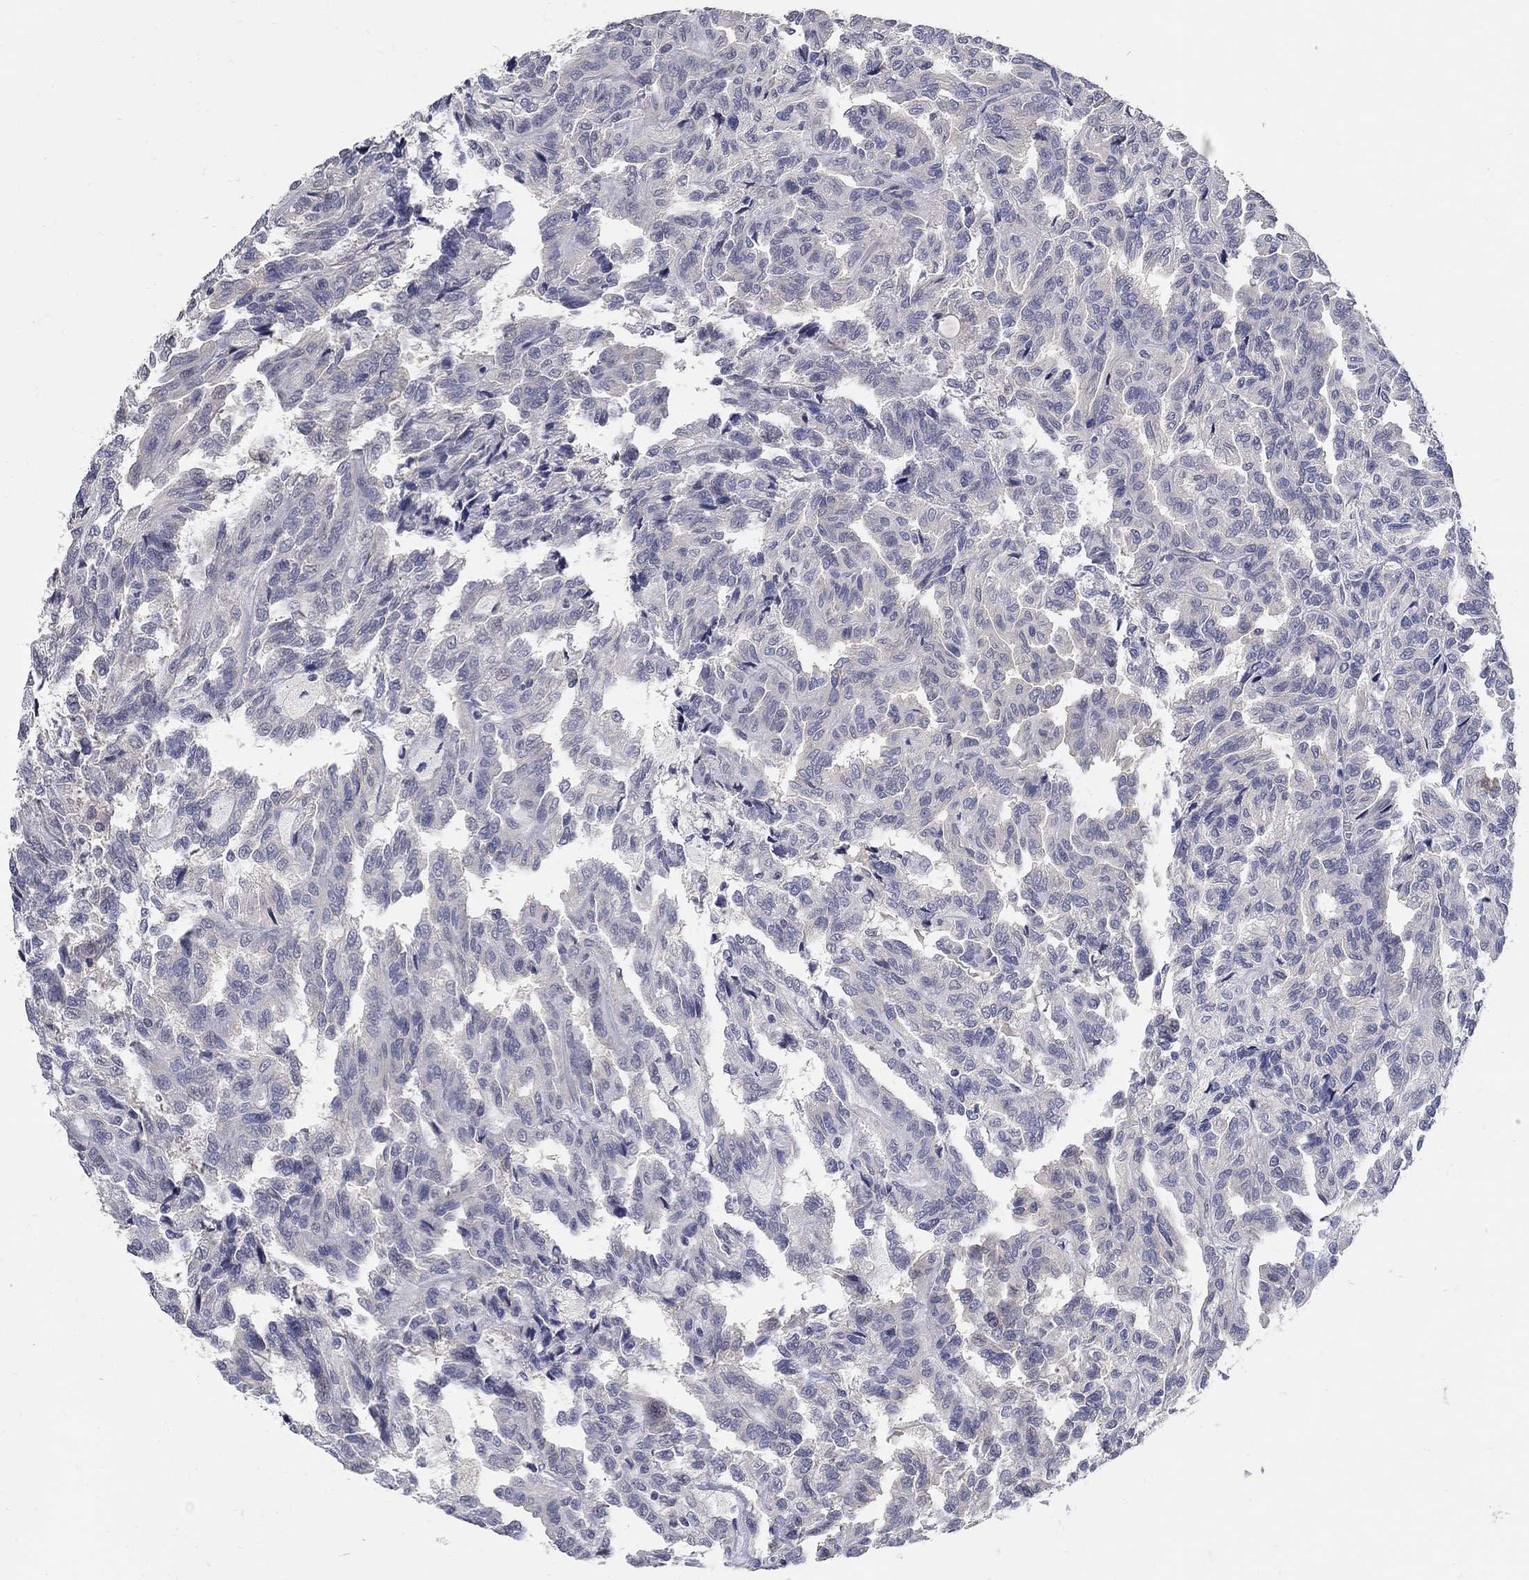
{"staining": {"intensity": "negative", "quantity": "none", "location": "none"}, "tissue": "renal cancer", "cell_type": "Tumor cells", "image_type": "cancer", "snomed": [{"axis": "morphology", "description": "Adenocarcinoma, NOS"}, {"axis": "topography", "description": "Kidney"}], "caption": "Tumor cells show no significant protein staining in renal cancer.", "gene": "CETN1", "patient": {"sex": "male", "age": 79}}